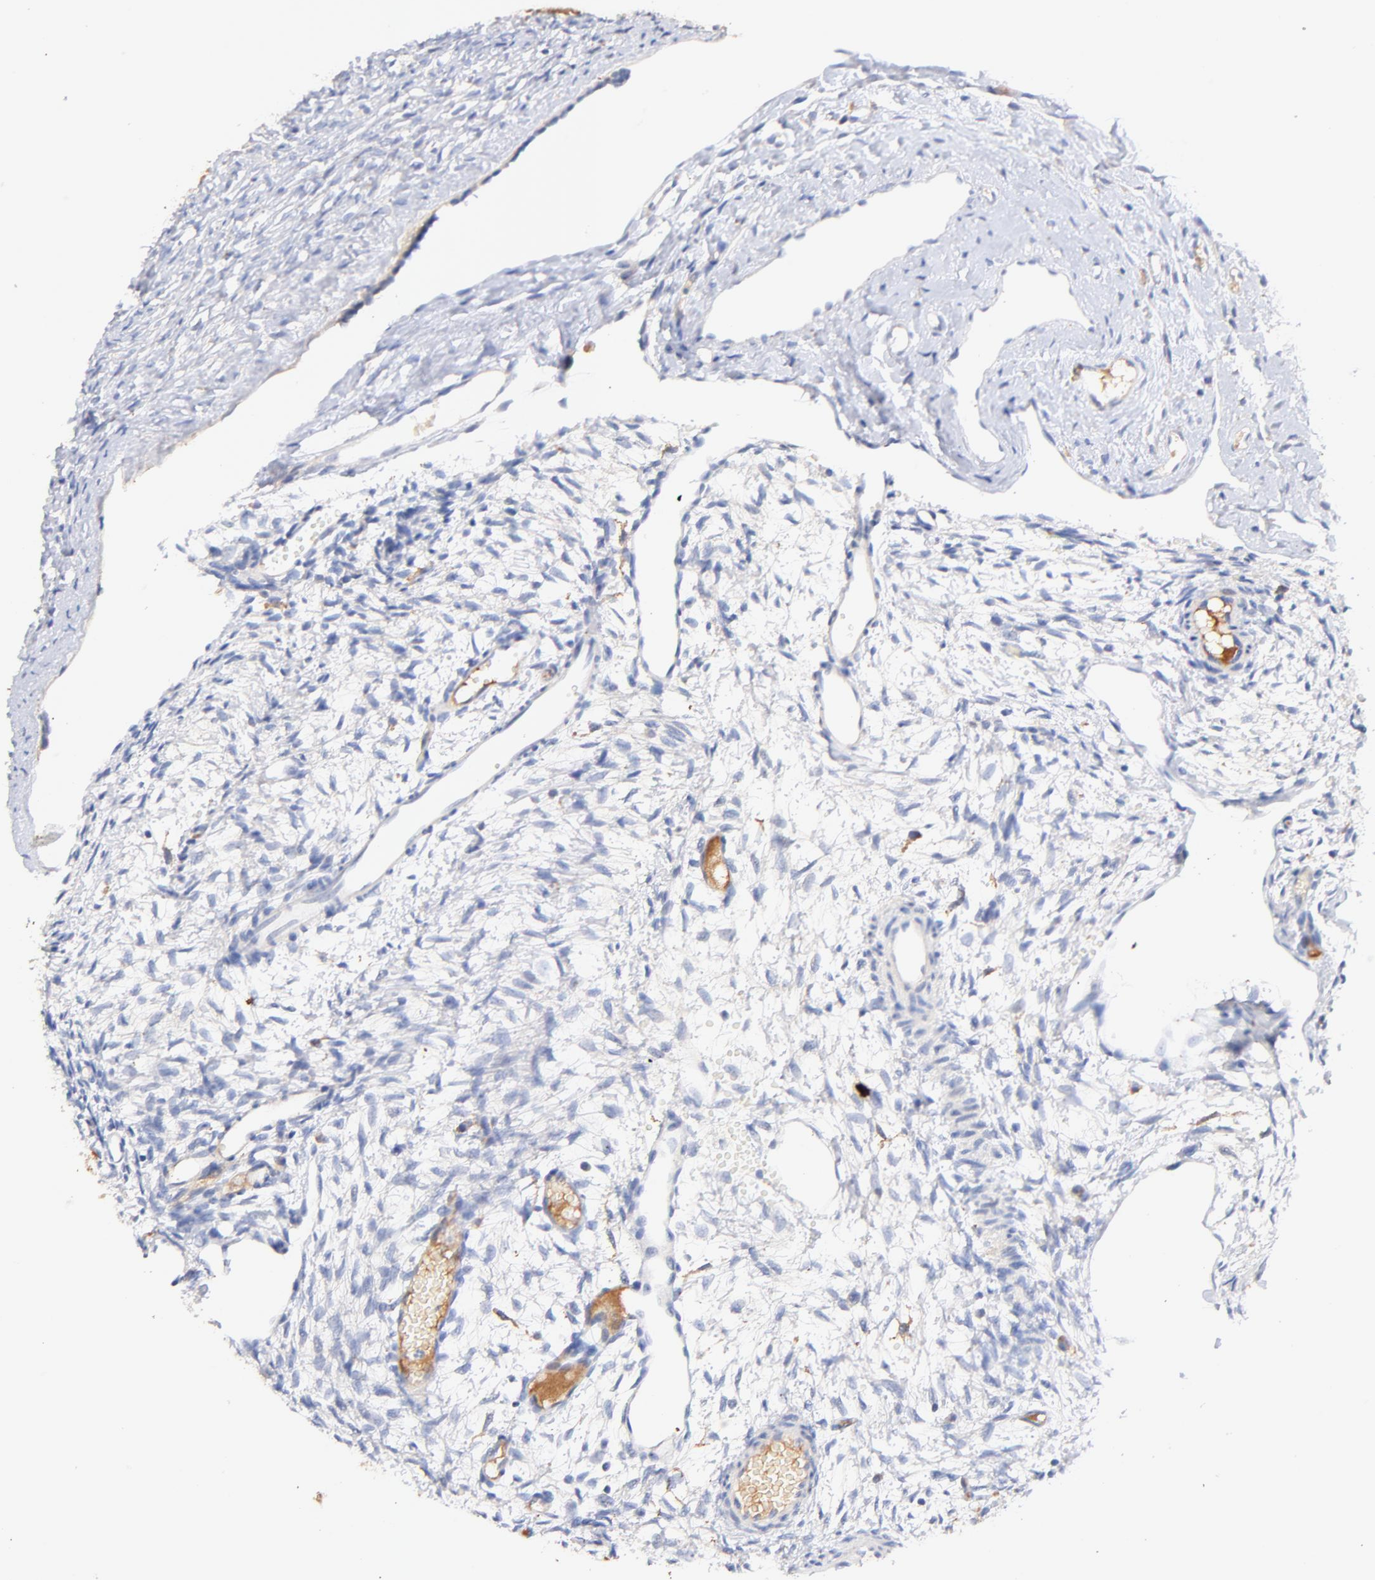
{"staining": {"intensity": "negative", "quantity": "none", "location": "none"}, "tissue": "ovary", "cell_type": "Ovarian stroma cells", "image_type": "normal", "snomed": [{"axis": "morphology", "description": "Normal tissue, NOS"}, {"axis": "topography", "description": "Ovary"}], "caption": "Immunohistochemical staining of normal human ovary displays no significant positivity in ovarian stroma cells. Nuclei are stained in blue.", "gene": "IGLV7", "patient": {"sex": "female", "age": 35}}